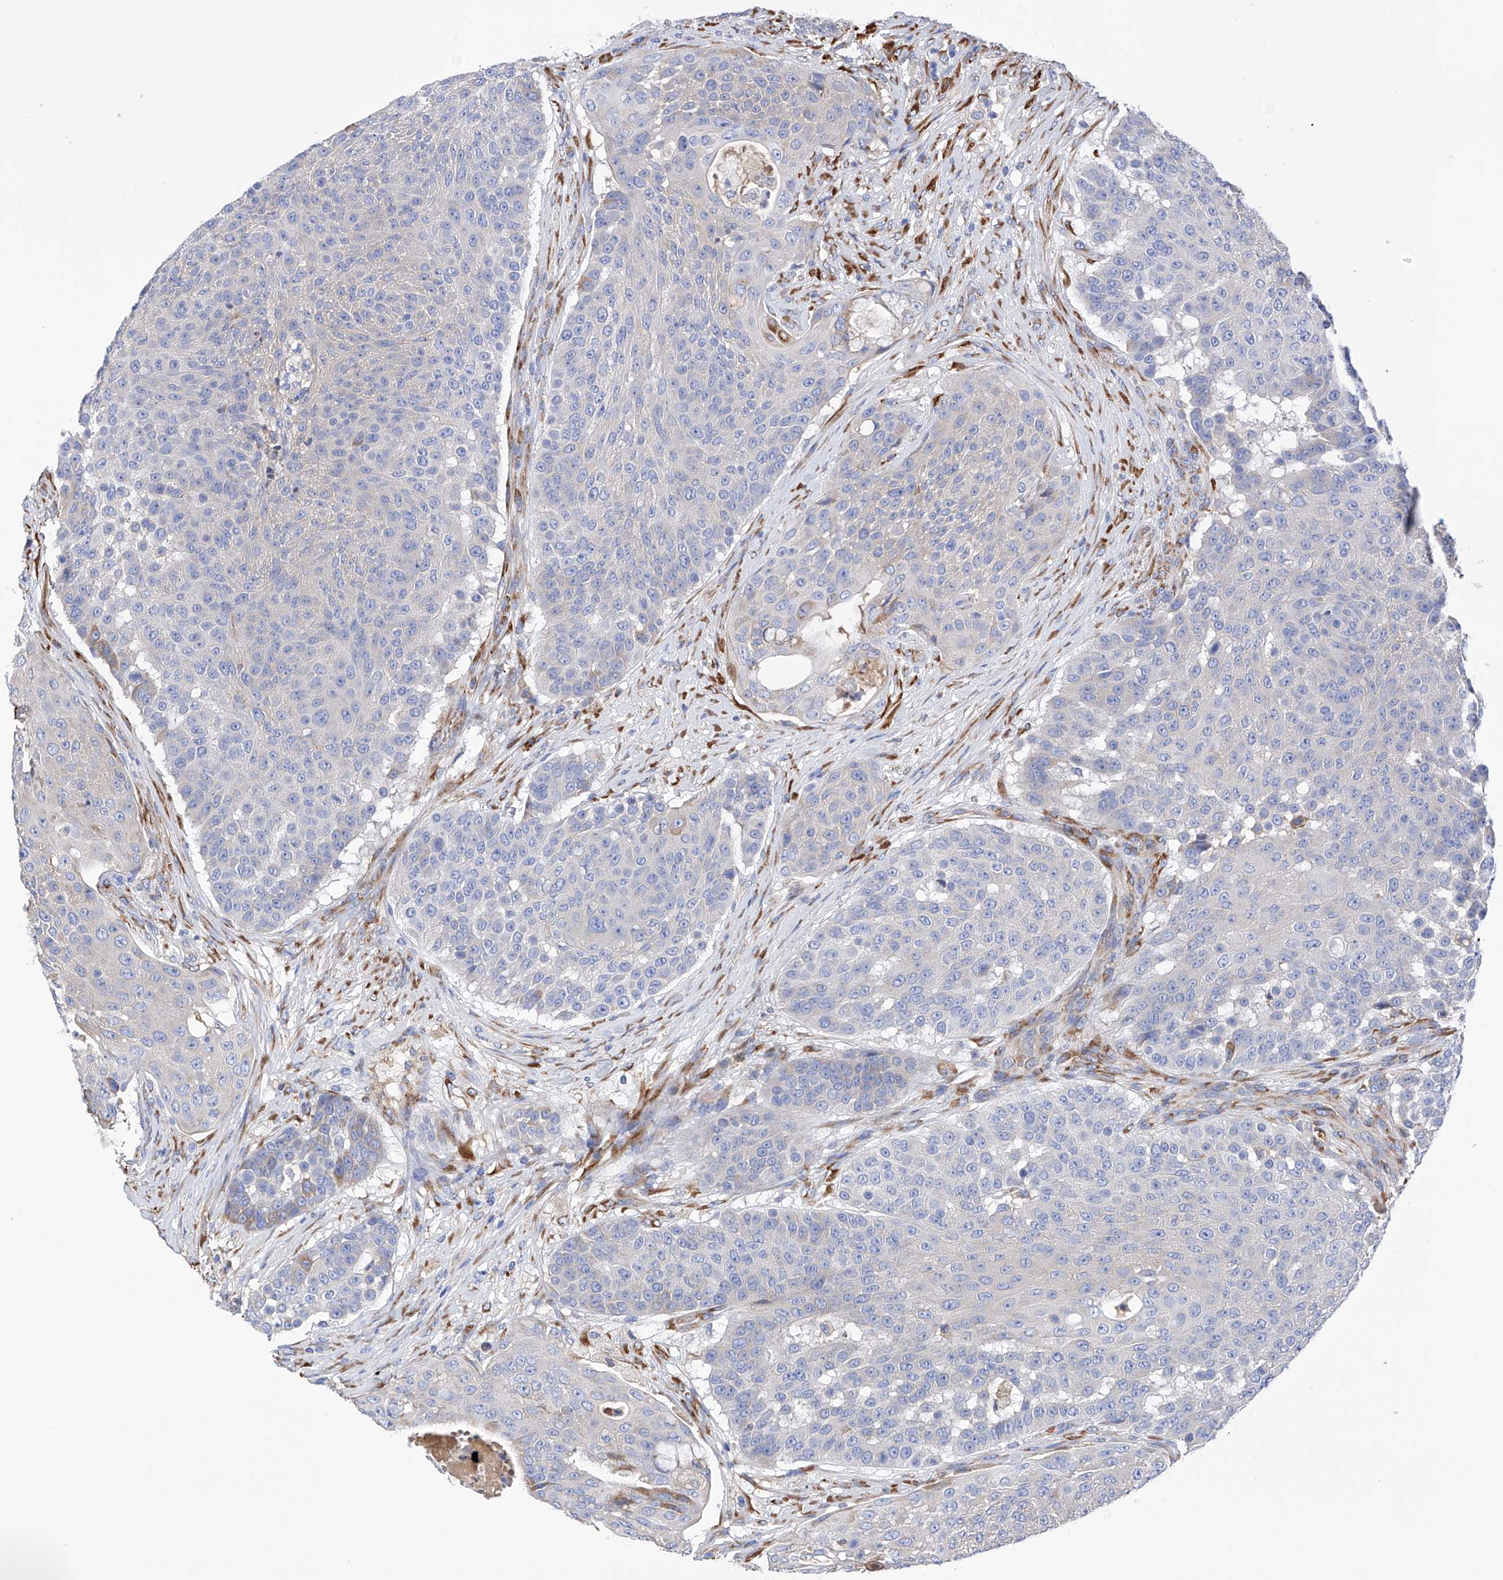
{"staining": {"intensity": "negative", "quantity": "none", "location": "none"}, "tissue": "urothelial cancer", "cell_type": "Tumor cells", "image_type": "cancer", "snomed": [{"axis": "morphology", "description": "Urothelial carcinoma, High grade"}, {"axis": "topography", "description": "Urinary bladder"}], "caption": "Immunohistochemical staining of human urothelial cancer demonstrates no significant expression in tumor cells.", "gene": "PDIA5", "patient": {"sex": "female", "age": 63}}